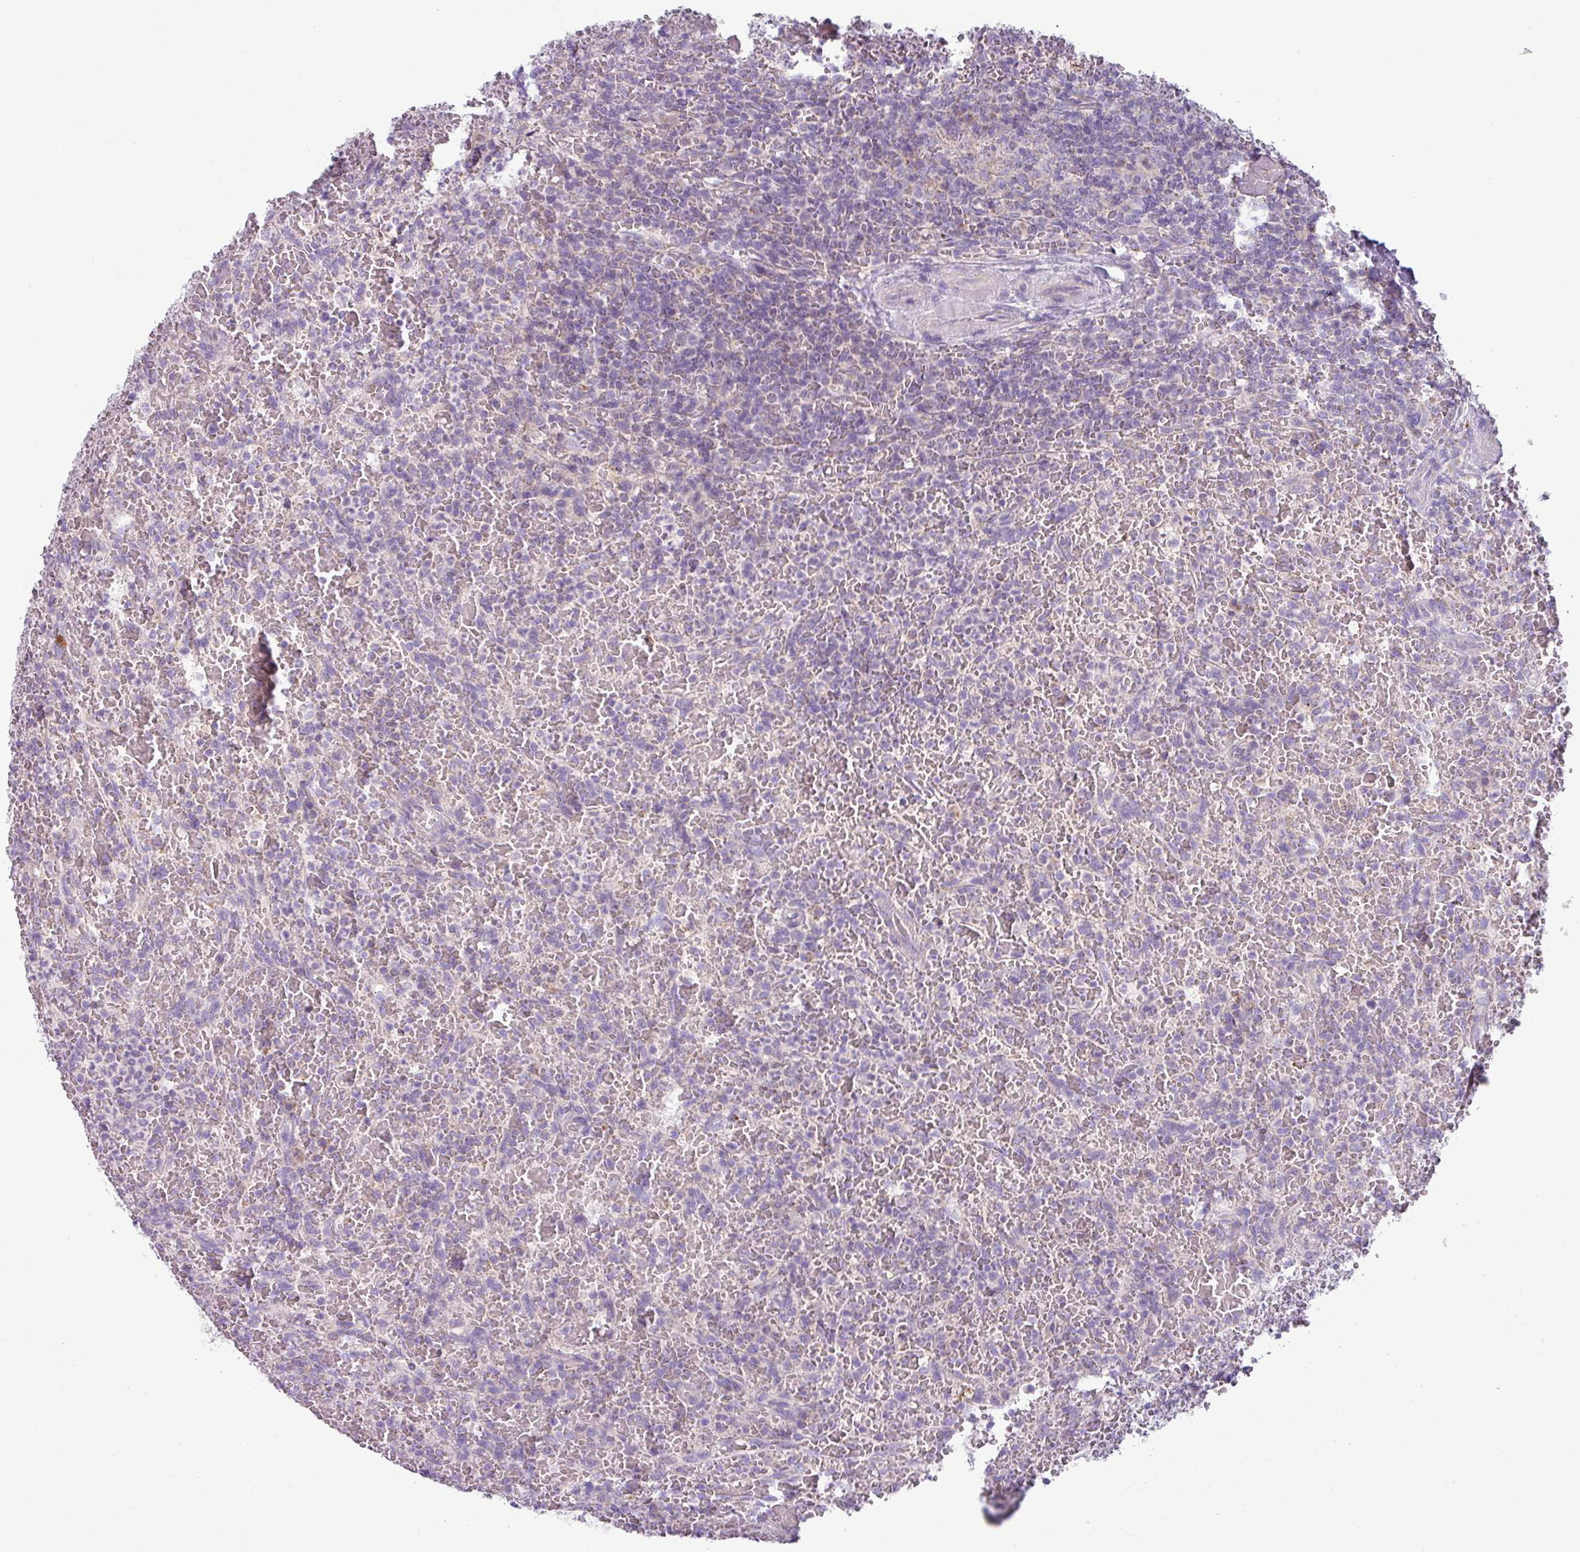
{"staining": {"intensity": "negative", "quantity": "none", "location": "none"}, "tissue": "lymphoma", "cell_type": "Tumor cells", "image_type": "cancer", "snomed": [{"axis": "morphology", "description": "Malignant lymphoma, non-Hodgkin's type, Low grade"}, {"axis": "topography", "description": "Spleen"}], "caption": "A high-resolution image shows immunohistochemistry staining of low-grade malignant lymphoma, non-Hodgkin's type, which demonstrates no significant expression in tumor cells.", "gene": "LRRC9", "patient": {"sex": "female", "age": 64}}